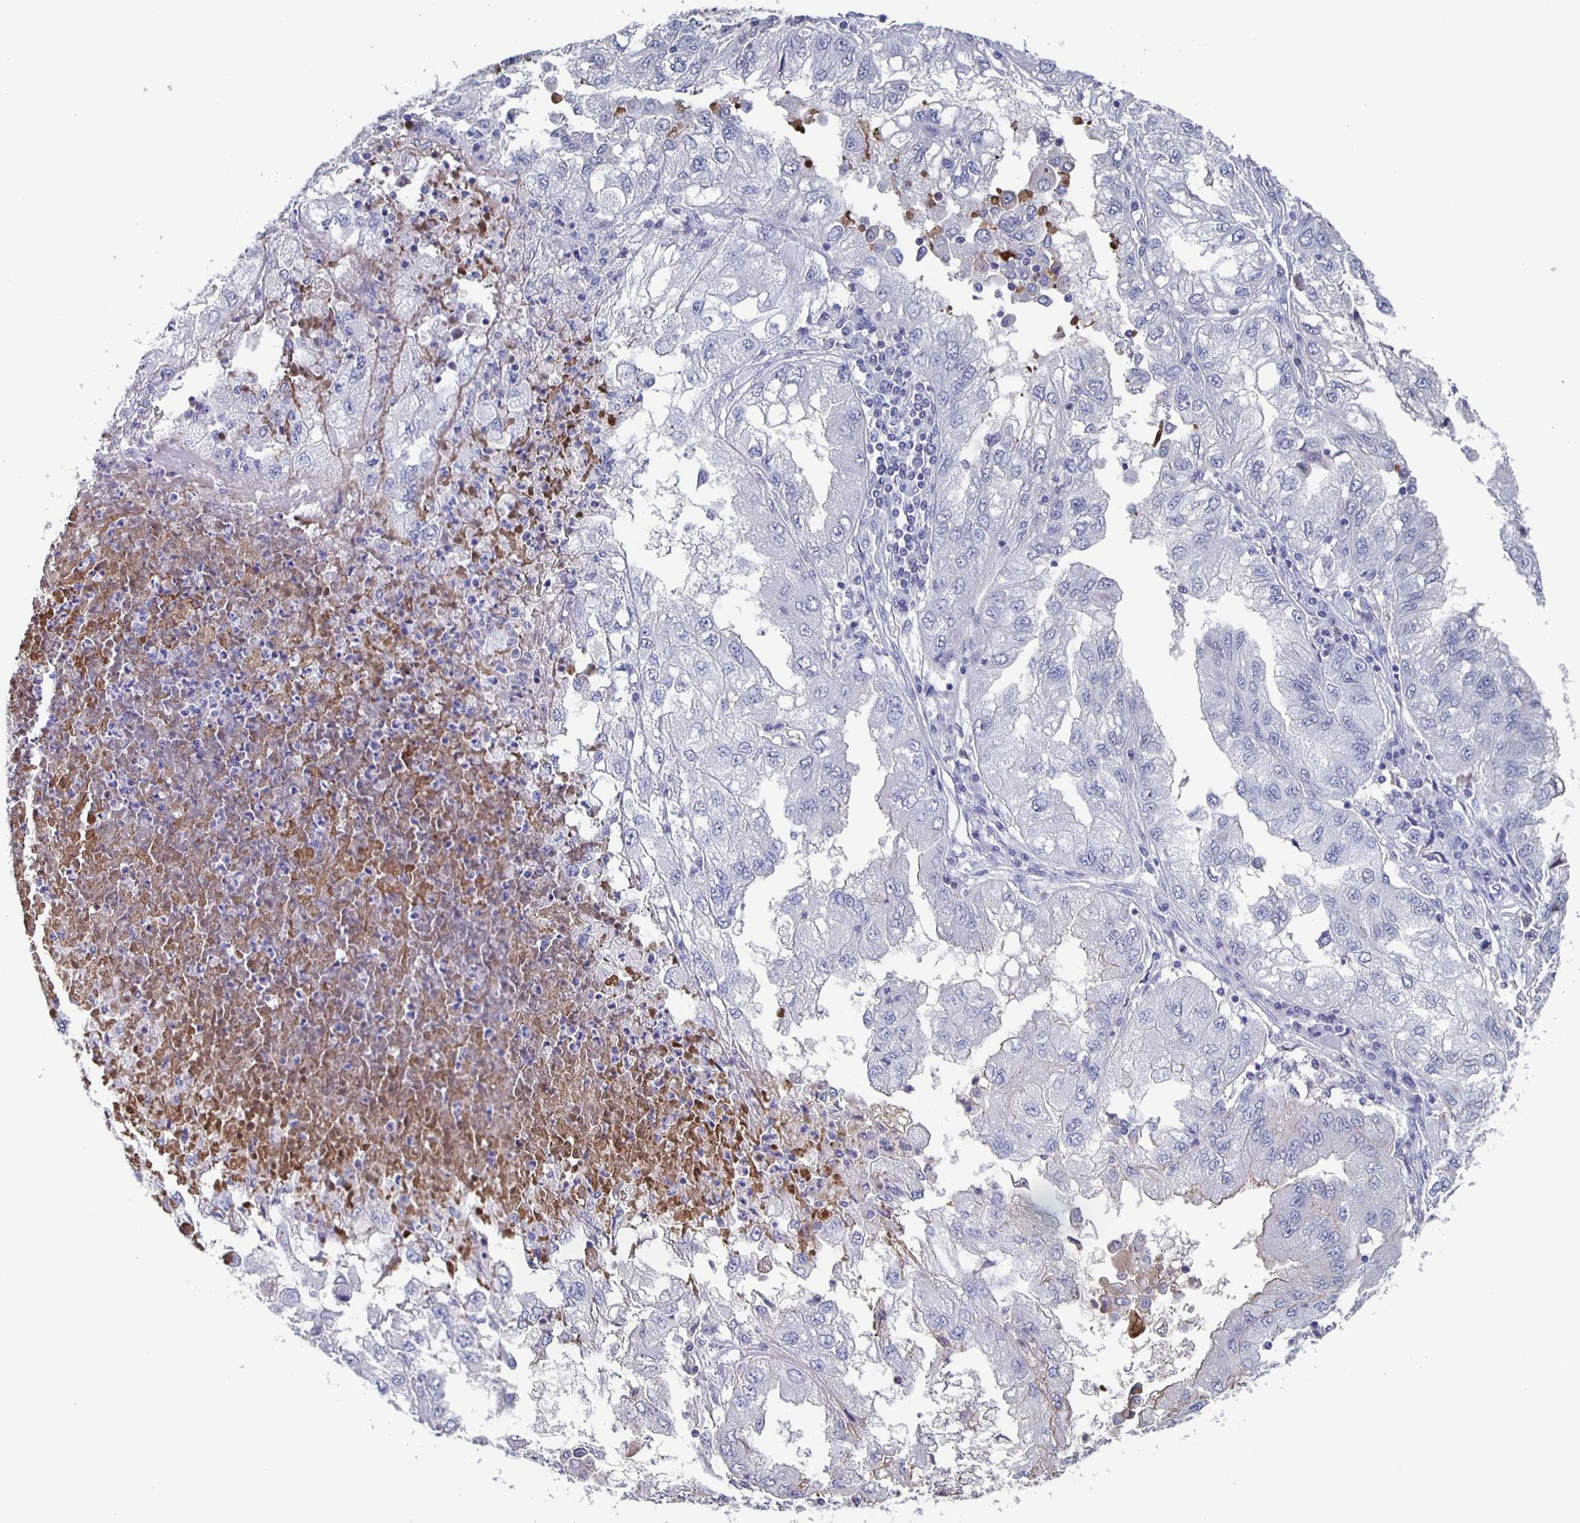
{"staining": {"intensity": "negative", "quantity": "none", "location": "none"}, "tissue": "lung cancer", "cell_type": "Tumor cells", "image_type": "cancer", "snomed": [{"axis": "morphology", "description": "Adenocarcinoma, NOS"}, {"axis": "morphology", "description": "Adenocarcinoma primary or metastatic"}, {"axis": "topography", "description": "Lung"}], "caption": "Immunohistochemistry (IHC) photomicrograph of lung cancer (adenocarcinoma) stained for a protein (brown), which shows no positivity in tumor cells.", "gene": "FGA", "patient": {"sex": "male", "age": 74}}